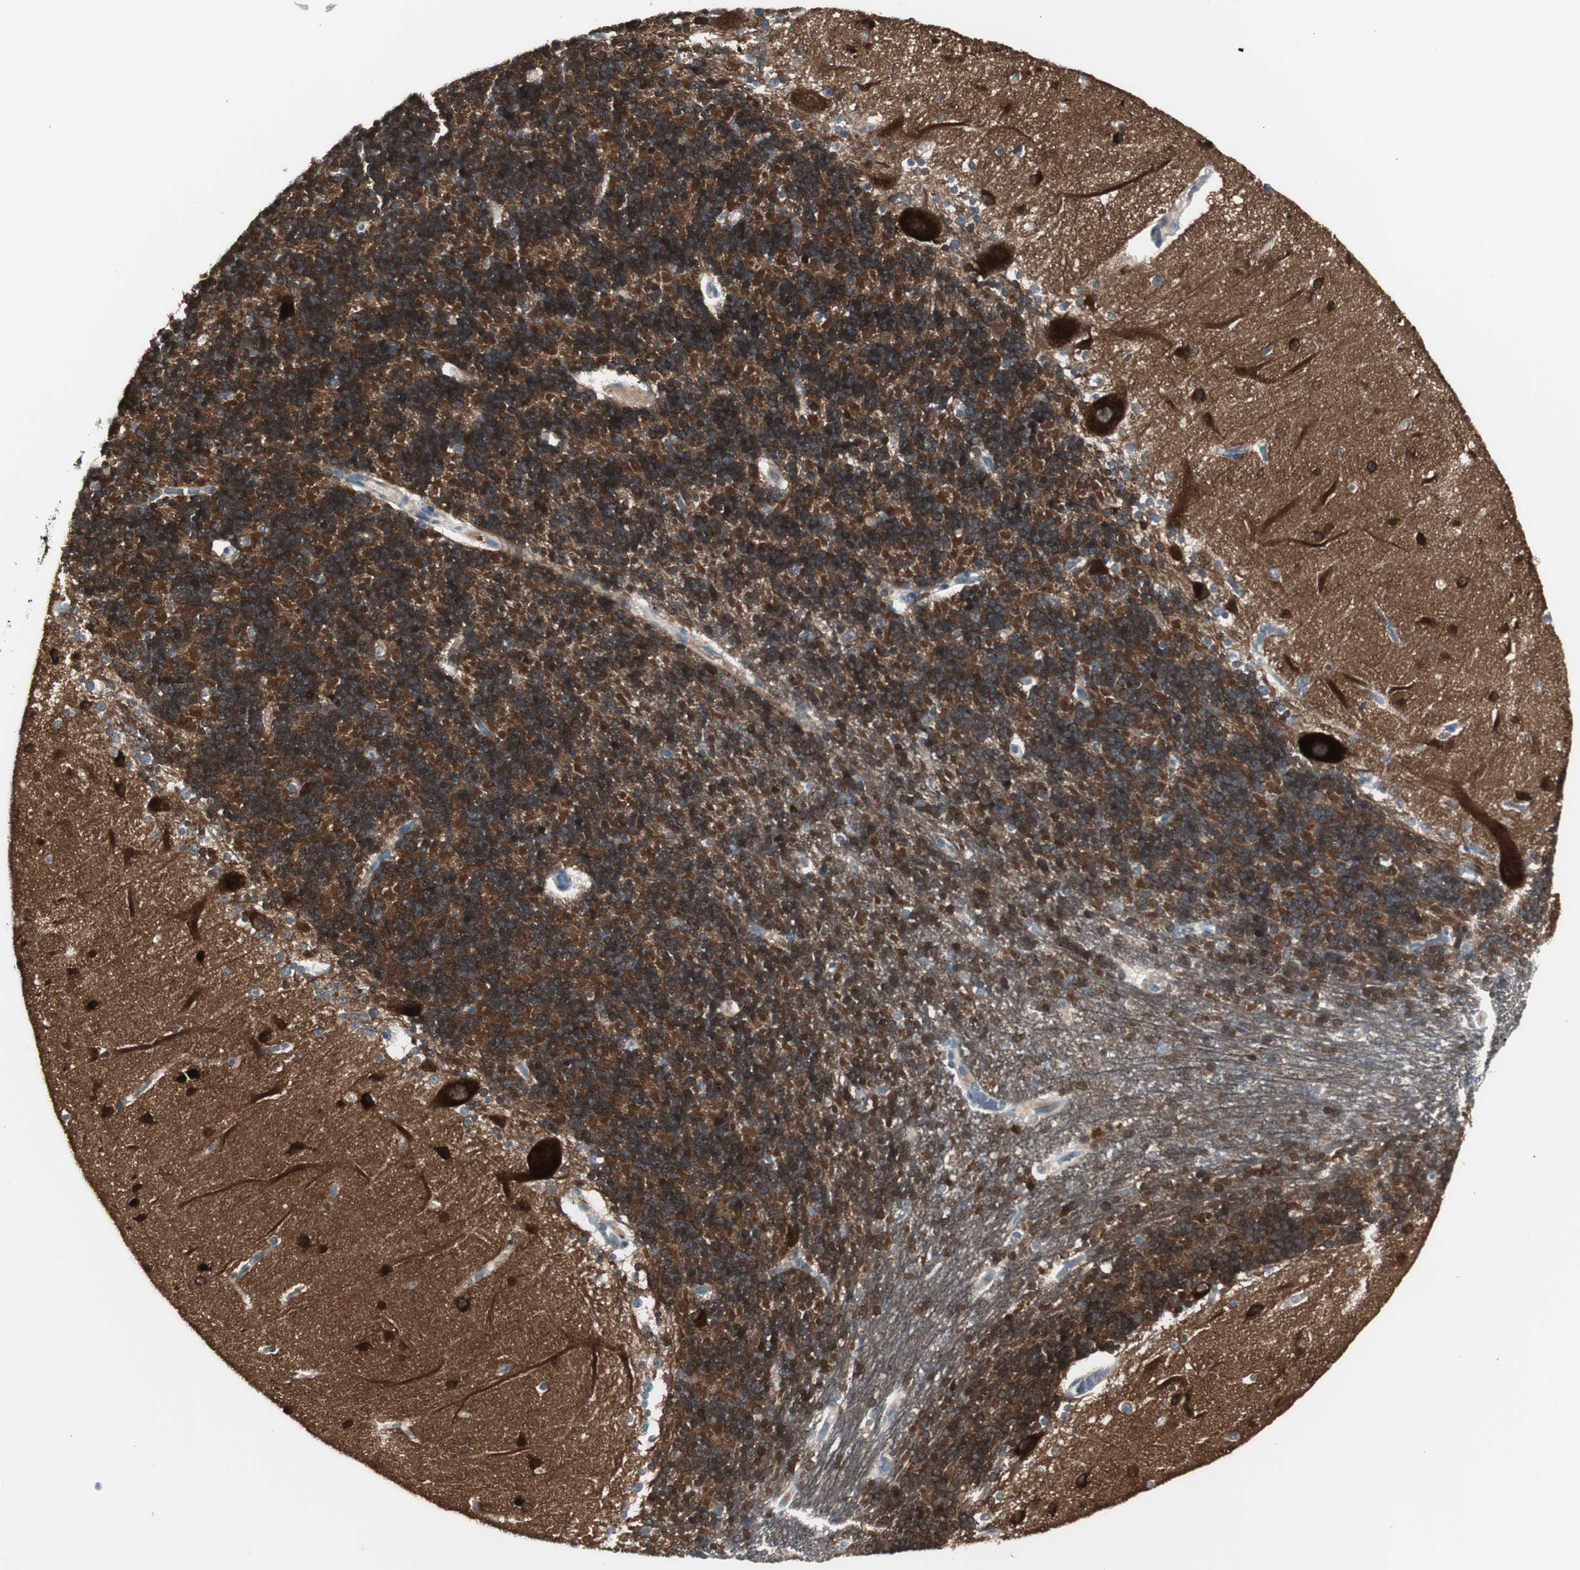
{"staining": {"intensity": "strong", "quantity": "25%-75%", "location": "cytoplasmic/membranous"}, "tissue": "cerebellum", "cell_type": "Cells in granular layer", "image_type": "normal", "snomed": [{"axis": "morphology", "description": "Normal tissue, NOS"}, {"axis": "topography", "description": "Cerebellum"}], "caption": "Immunohistochemical staining of normal human cerebellum exhibits high levels of strong cytoplasmic/membranous staining in approximately 25%-75% of cells in granular layer. The protein is stained brown, and the nuclei are stained in blue (DAB (3,3'-diaminobenzidine) IHC with brightfield microscopy, high magnification).", "gene": "MAPRE3", "patient": {"sex": "female", "age": 54}}